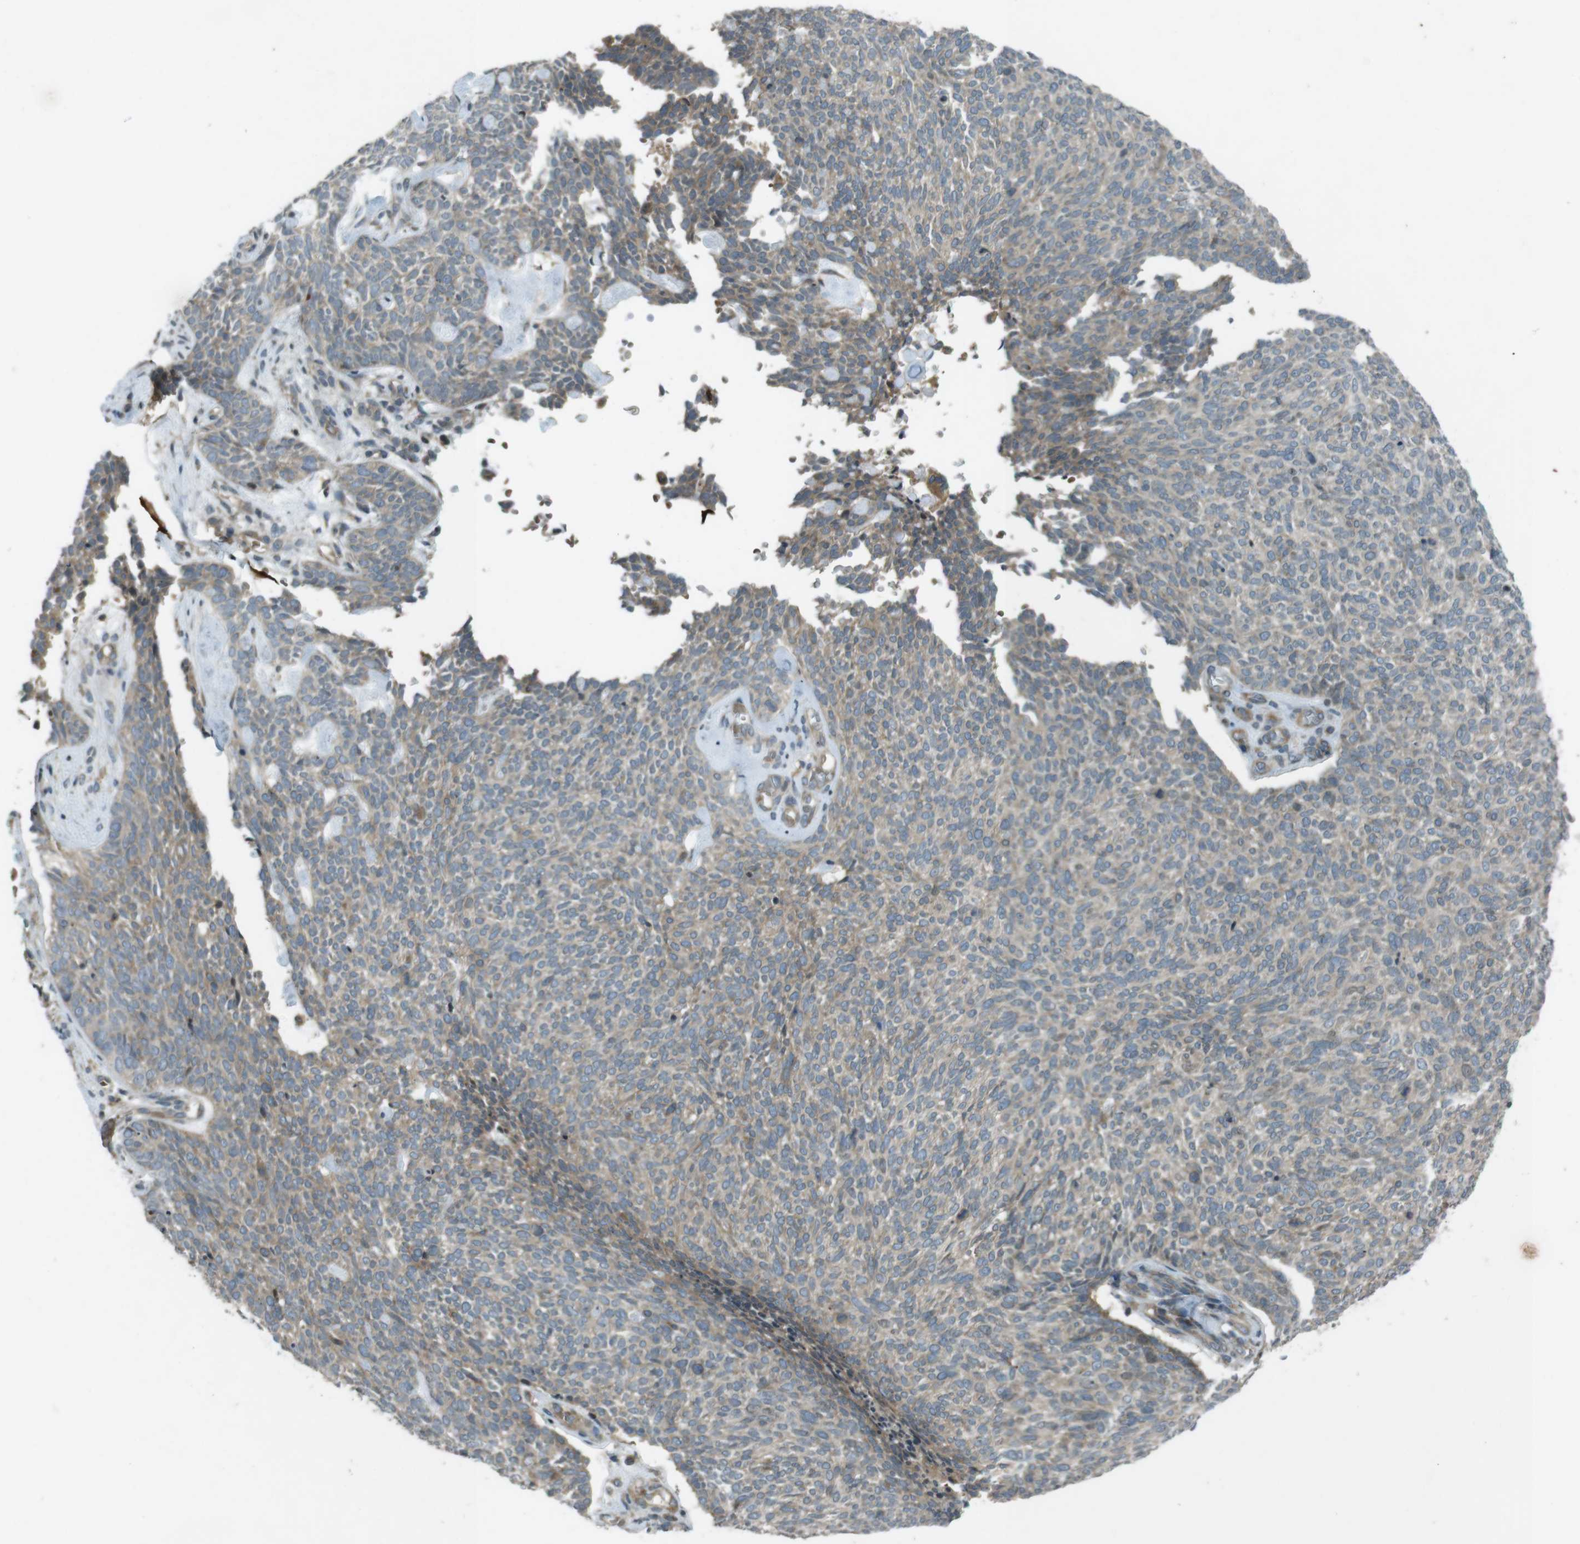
{"staining": {"intensity": "weak", "quantity": "25%-75%", "location": "cytoplasmic/membranous"}, "tissue": "skin cancer", "cell_type": "Tumor cells", "image_type": "cancer", "snomed": [{"axis": "morphology", "description": "Basal cell carcinoma"}, {"axis": "topography", "description": "Skin"}], "caption": "Immunohistochemical staining of skin cancer (basal cell carcinoma) reveals low levels of weak cytoplasmic/membranous protein positivity in approximately 25%-75% of tumor cells.", "gene": "ZYX", "patient": {"sex": "female", "age": 84}}